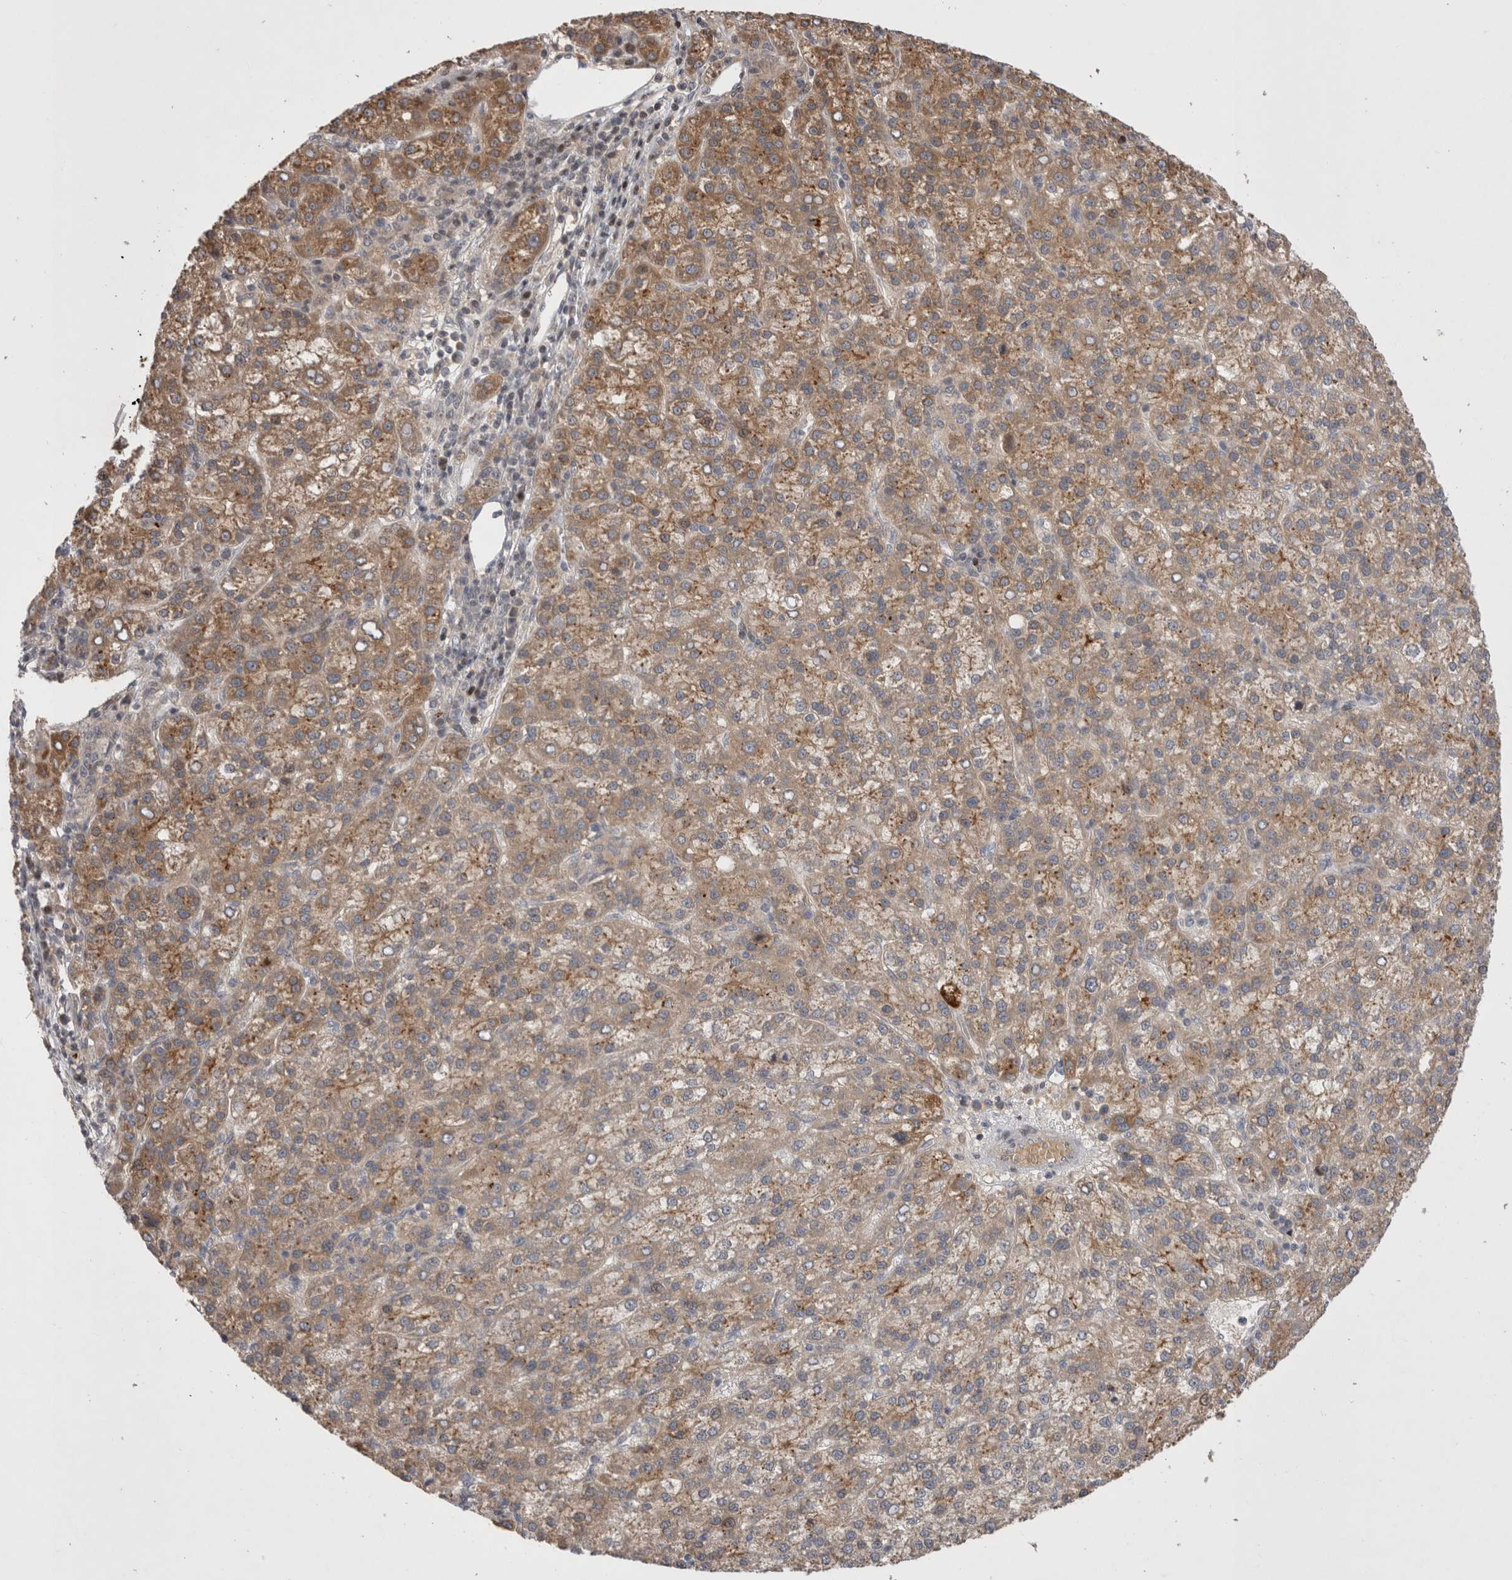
{"staining": {"intensity": "moderate", "quantity": ">75%", "location": "cytoplasmic/membranous"}, "tissue": "liver cancer", "cell_type": "Tumor cells", "image_type": "cancer", "snomed": [{"axis": "morphology", "description": "Carcinoma, Hepatocellular, NOS"}, {"axis": "topography", "description": "Liver"}], "caption": "Immunohistochemical staining of human hepatocellular carcinoma (liver) exhibits medium levels of moderate cytoplasmic/membranous expression in about >75% of tumor cells. The staining was performed using DAB to visualize the protein expression in brown, while the nuclei were stained in blue with hematoxylin (Magnification: 20x).", "gene": "PLEKHM1", "patient": {"sex": "female", "age": 58}}